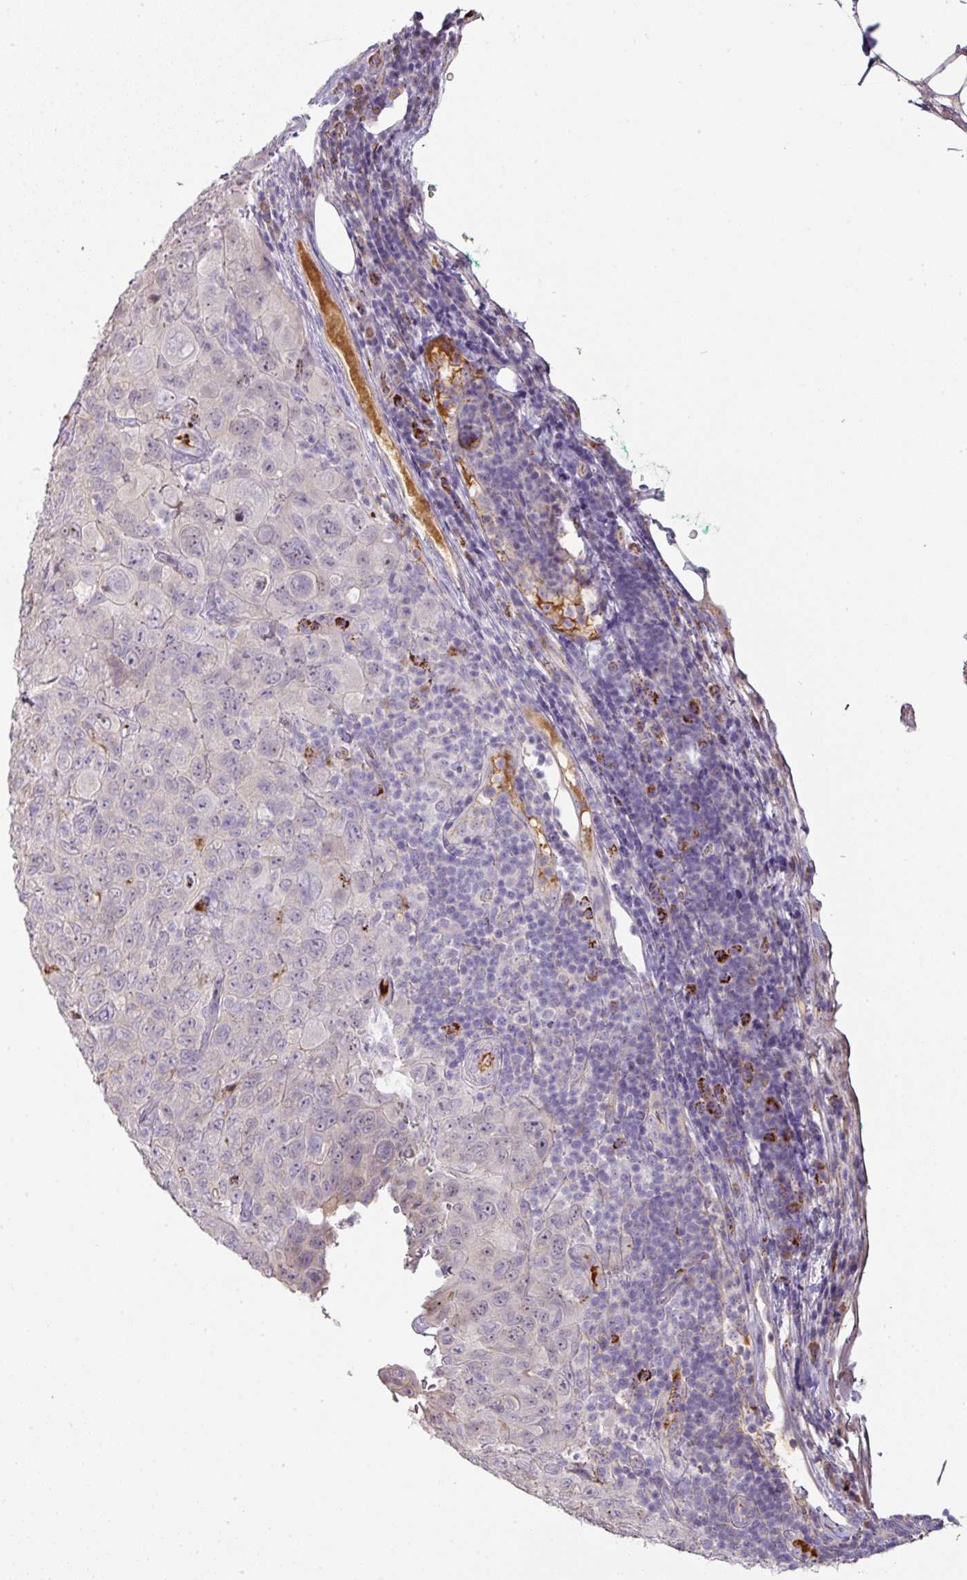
{"staining": {"intensity": "negative", "quantity": "none", "location": "none"}, "tissue": "pancreatic cancer", "cell_type": "Tumor cells", "image_type": "cancer", "snomed": [{"axis": "morphology", "description": "Adenocarcinoma, NOS"}, {"axis": "topography", "description": "Pancreas"}], "caption": "Tumor cells are negative for brown protein staining in pancreatic adenocarcinoma.", "gene": "CCZ1", "patient": {"sex": "male", "age": 68}}